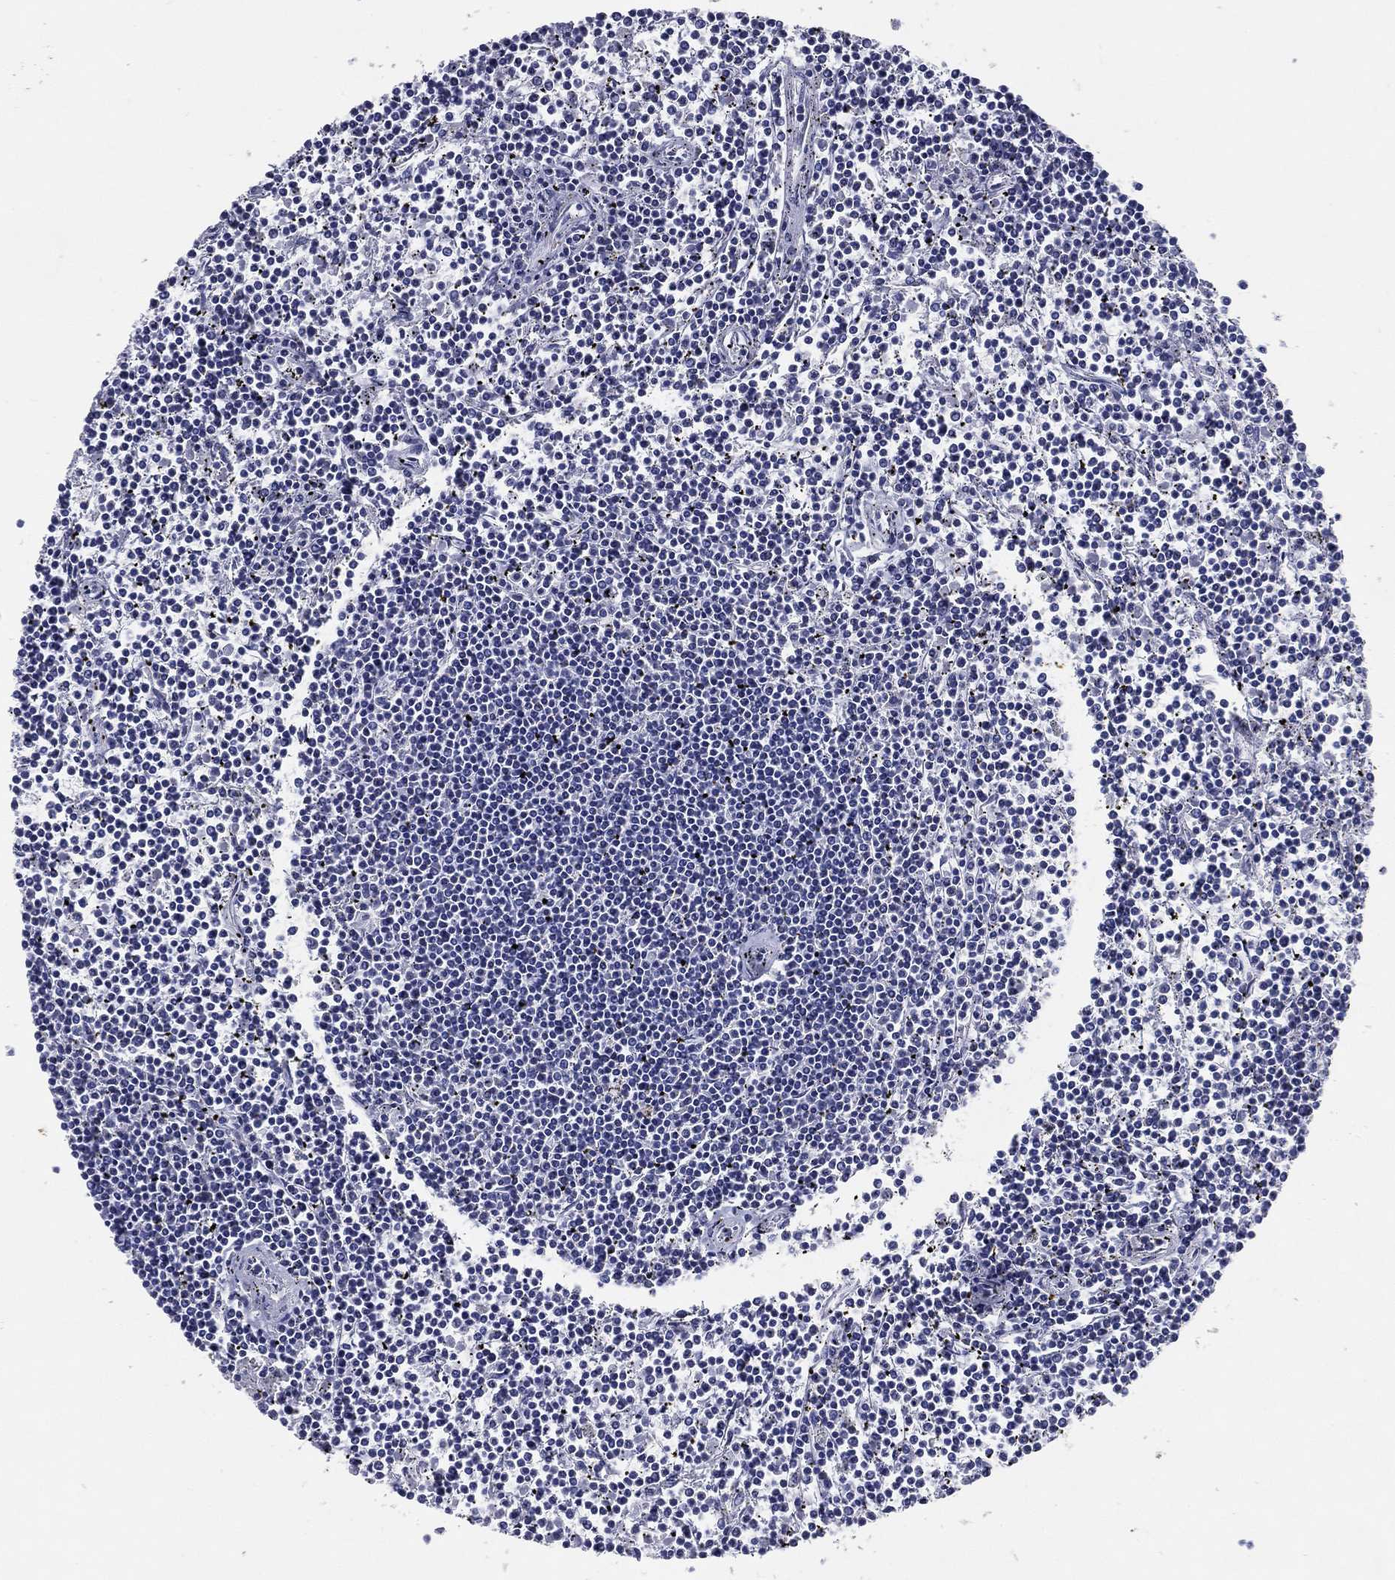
{"staining": {"intensity": "negative", "quantity": "none", "location": "none"}, "tissue": "lymphoma", "cell_type": "Tumor cells", "image_type": "cancer", "snomed": [{"axis": "morphology", "description": "Malignant lymphoma, non-Hodgkin's type, Low grade"}, {"axis": "topography", "description": "Spleen"}], "caption": "Protein analysis of lymphoma exhibits no significant expression in tumor cells.", "gene": "SFXN1", "patient": {"sex": "female", "age": 19}}